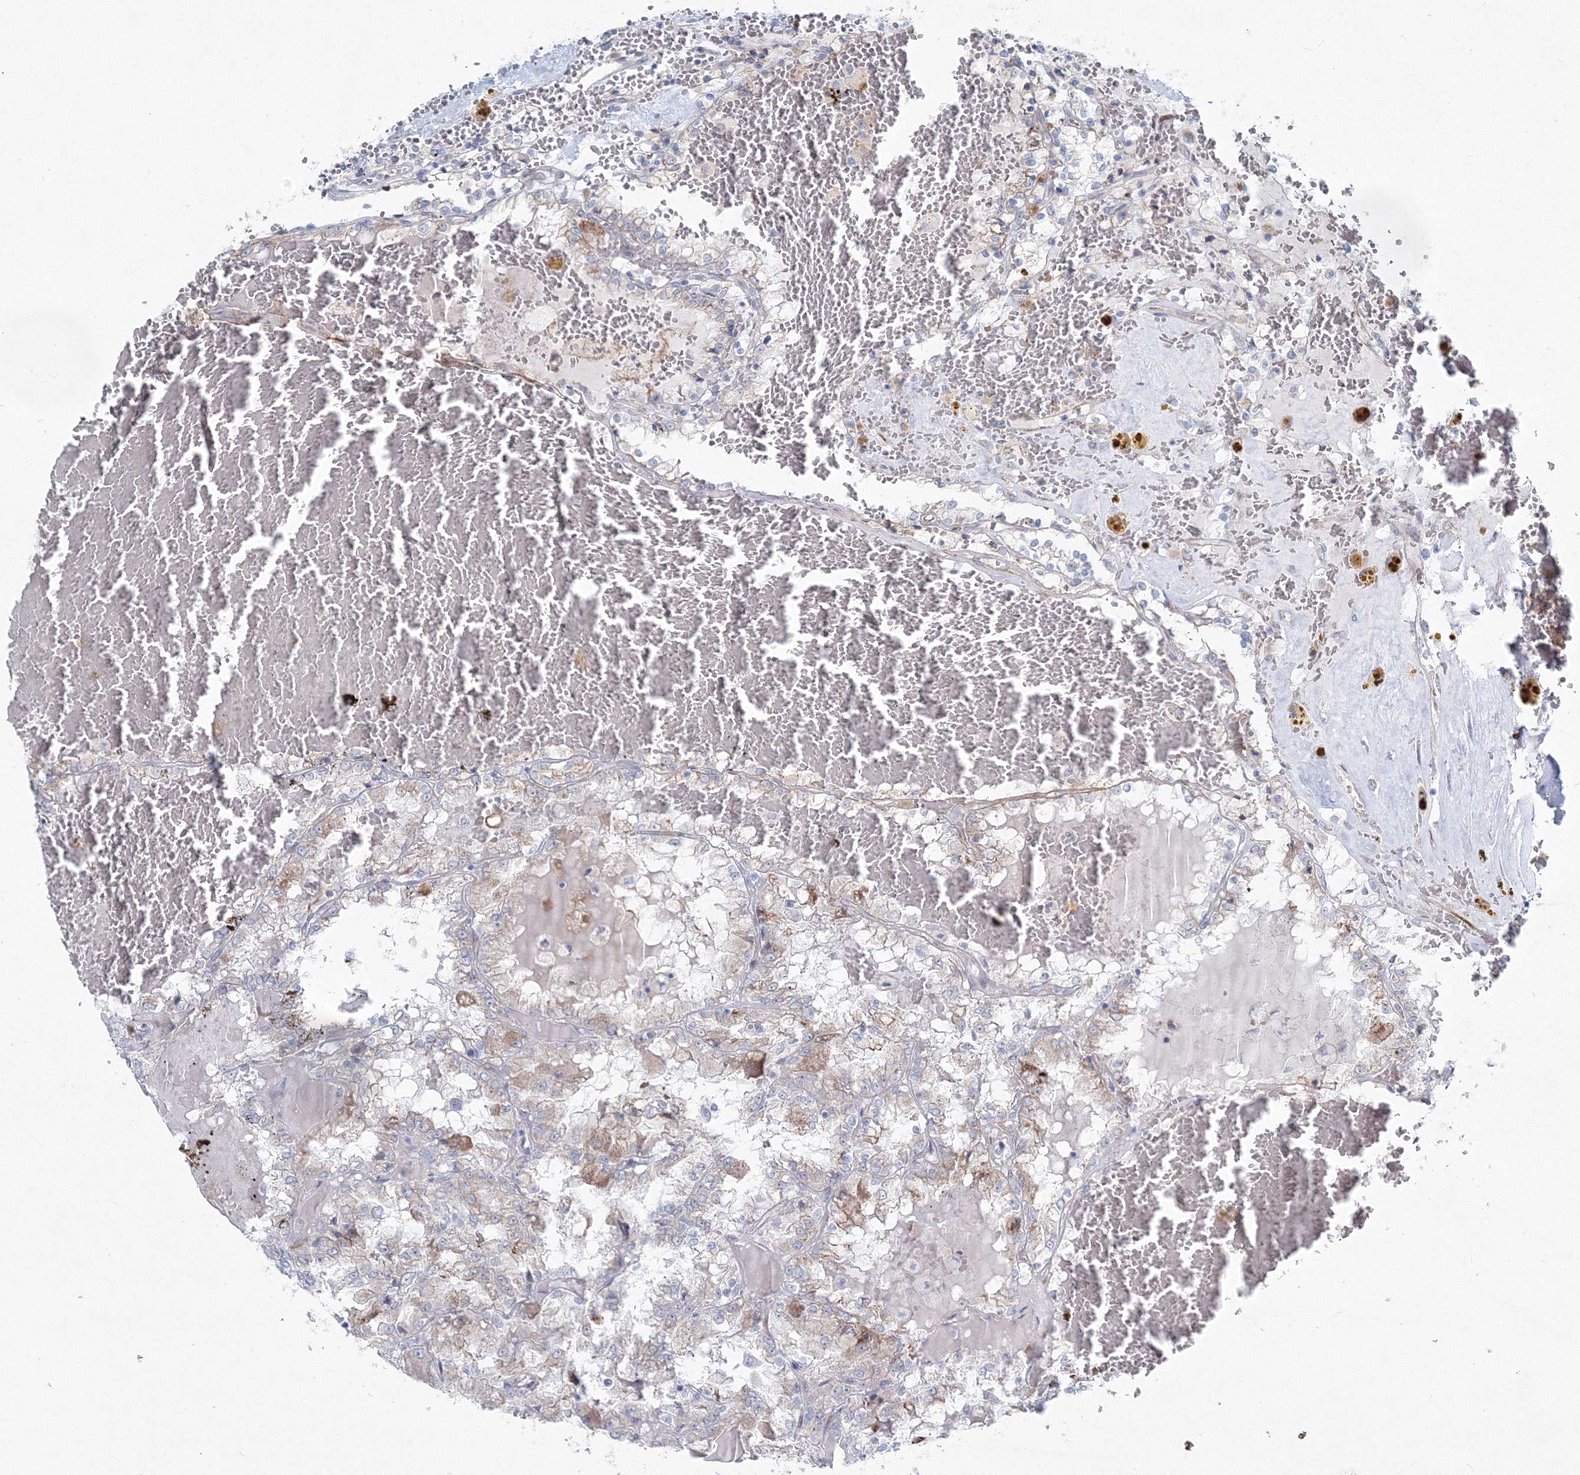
{"staining": {"intensity": "negative", "quantity": "none", "location": "none"}, "tissue": "renal cancer", "cell_type": "Tumor cells", "image_type": "cancer", "snomed": [{"axis": "morphology", "description": "Adenocarcinoma, NOS"}, {"axis": "topography", "description": "Kidney"}], "caption": "Tumor cells are negative for protein expression in human renal adenocarcinoma. (Brightfield microscopy of DAB (3,3'-diaminobenzidine) IHC at high magnification).", "gene": "RCN1", "patient": {"sex": "female", "age": 56}}